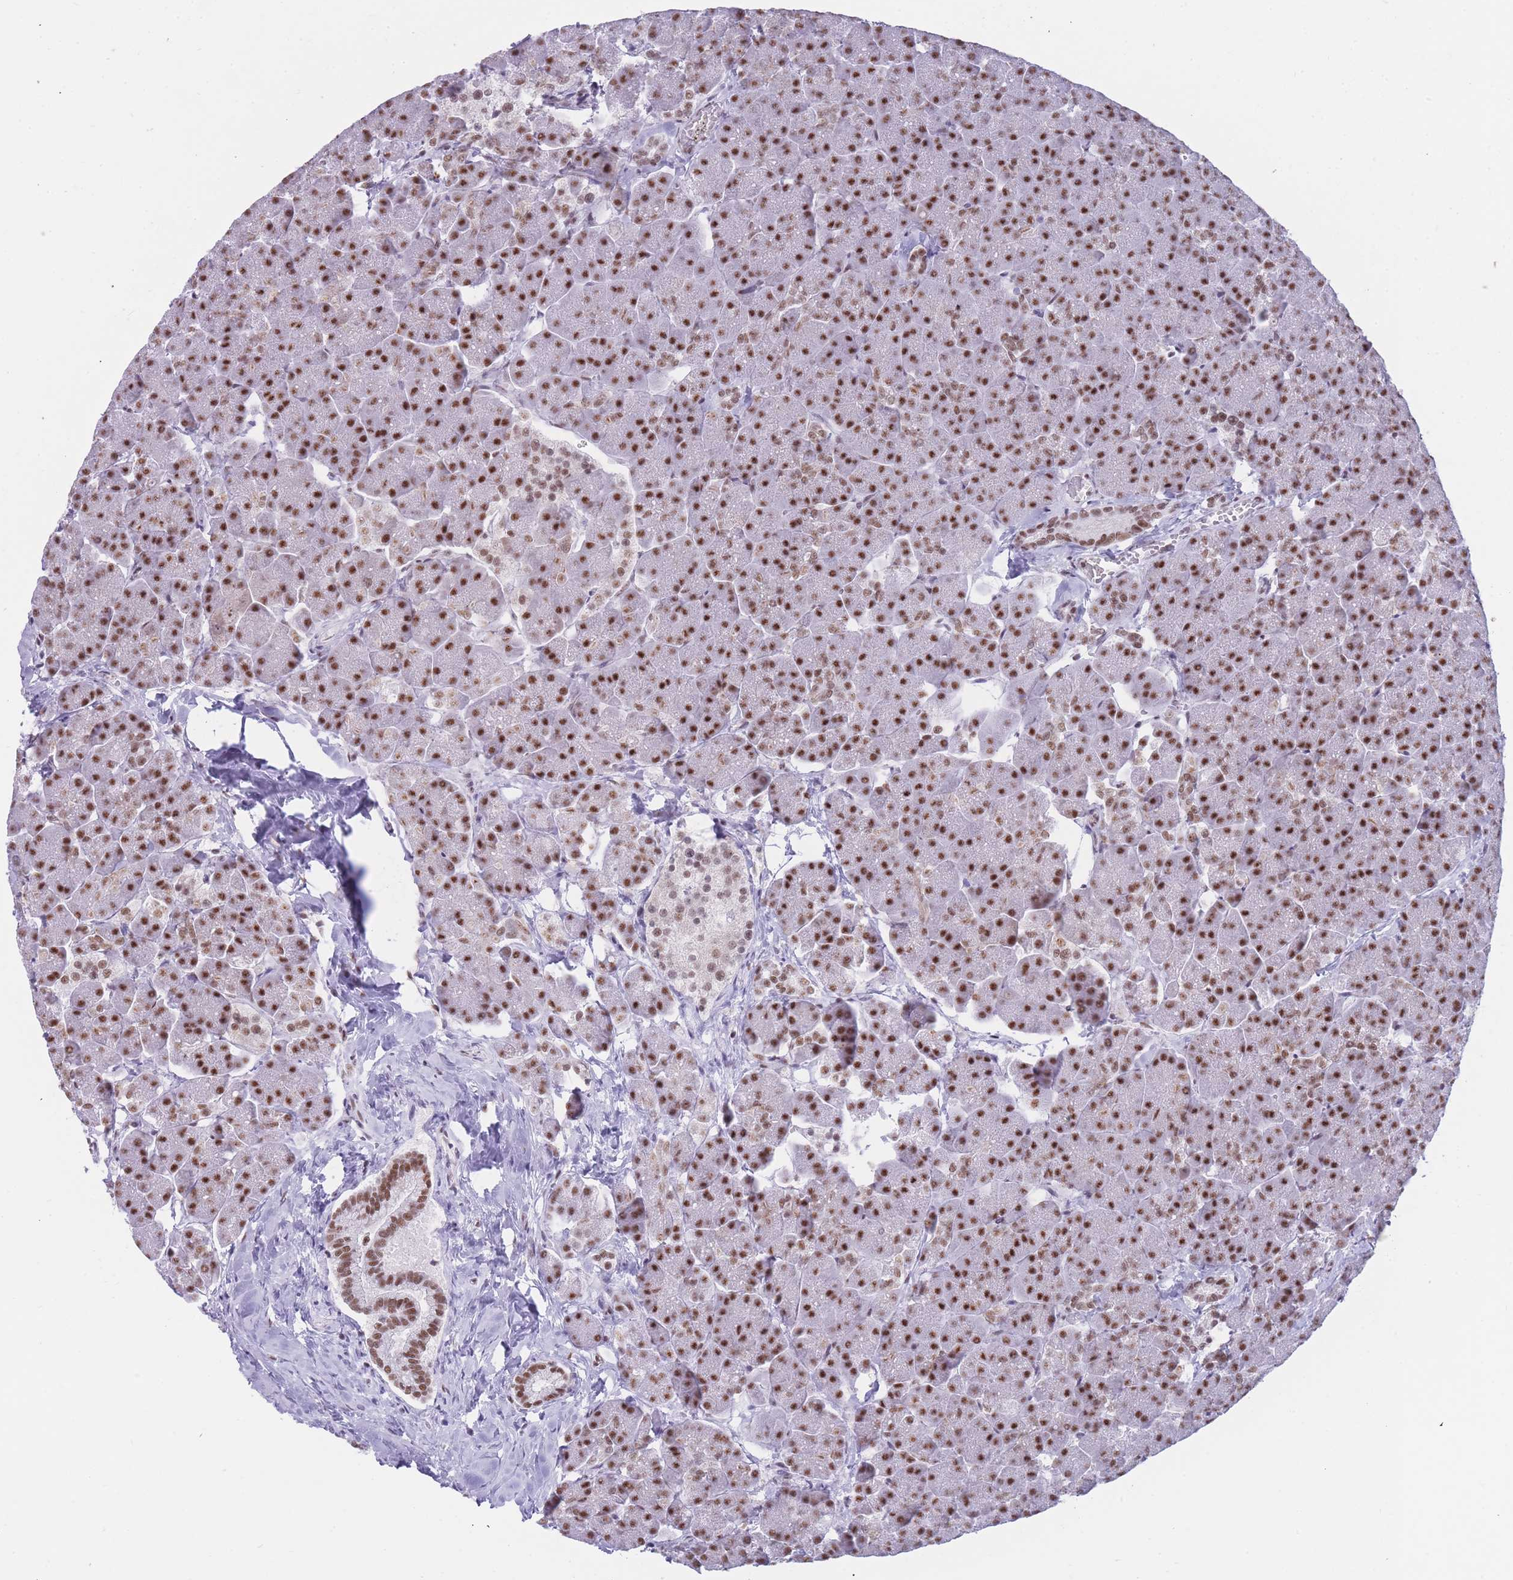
{"staining": {"intensity": "strong", "quantity": ">75%", "location": "nuclear"}, "tissue": "pancreas", "cell_type": "Exocrine glandular cells", "image_type": "normal", "snomed": [{"axis": "morphology", "description": "Normal tissue, NOS"}, {"axis": "topography", "description": "Pancreas"}, {"axis": "topography", "description": "Peripheral nerve tissue"}], "caption": "DAB (3,3'-diaminobenzidine) immunohistochemical staining of normal pancreas demonstrates strong nuclear protein positivity in about >75% of exocrine glandular cells.", "gene": "HNRNPUL1", "patient": {"sex": "male", "age": 54}}